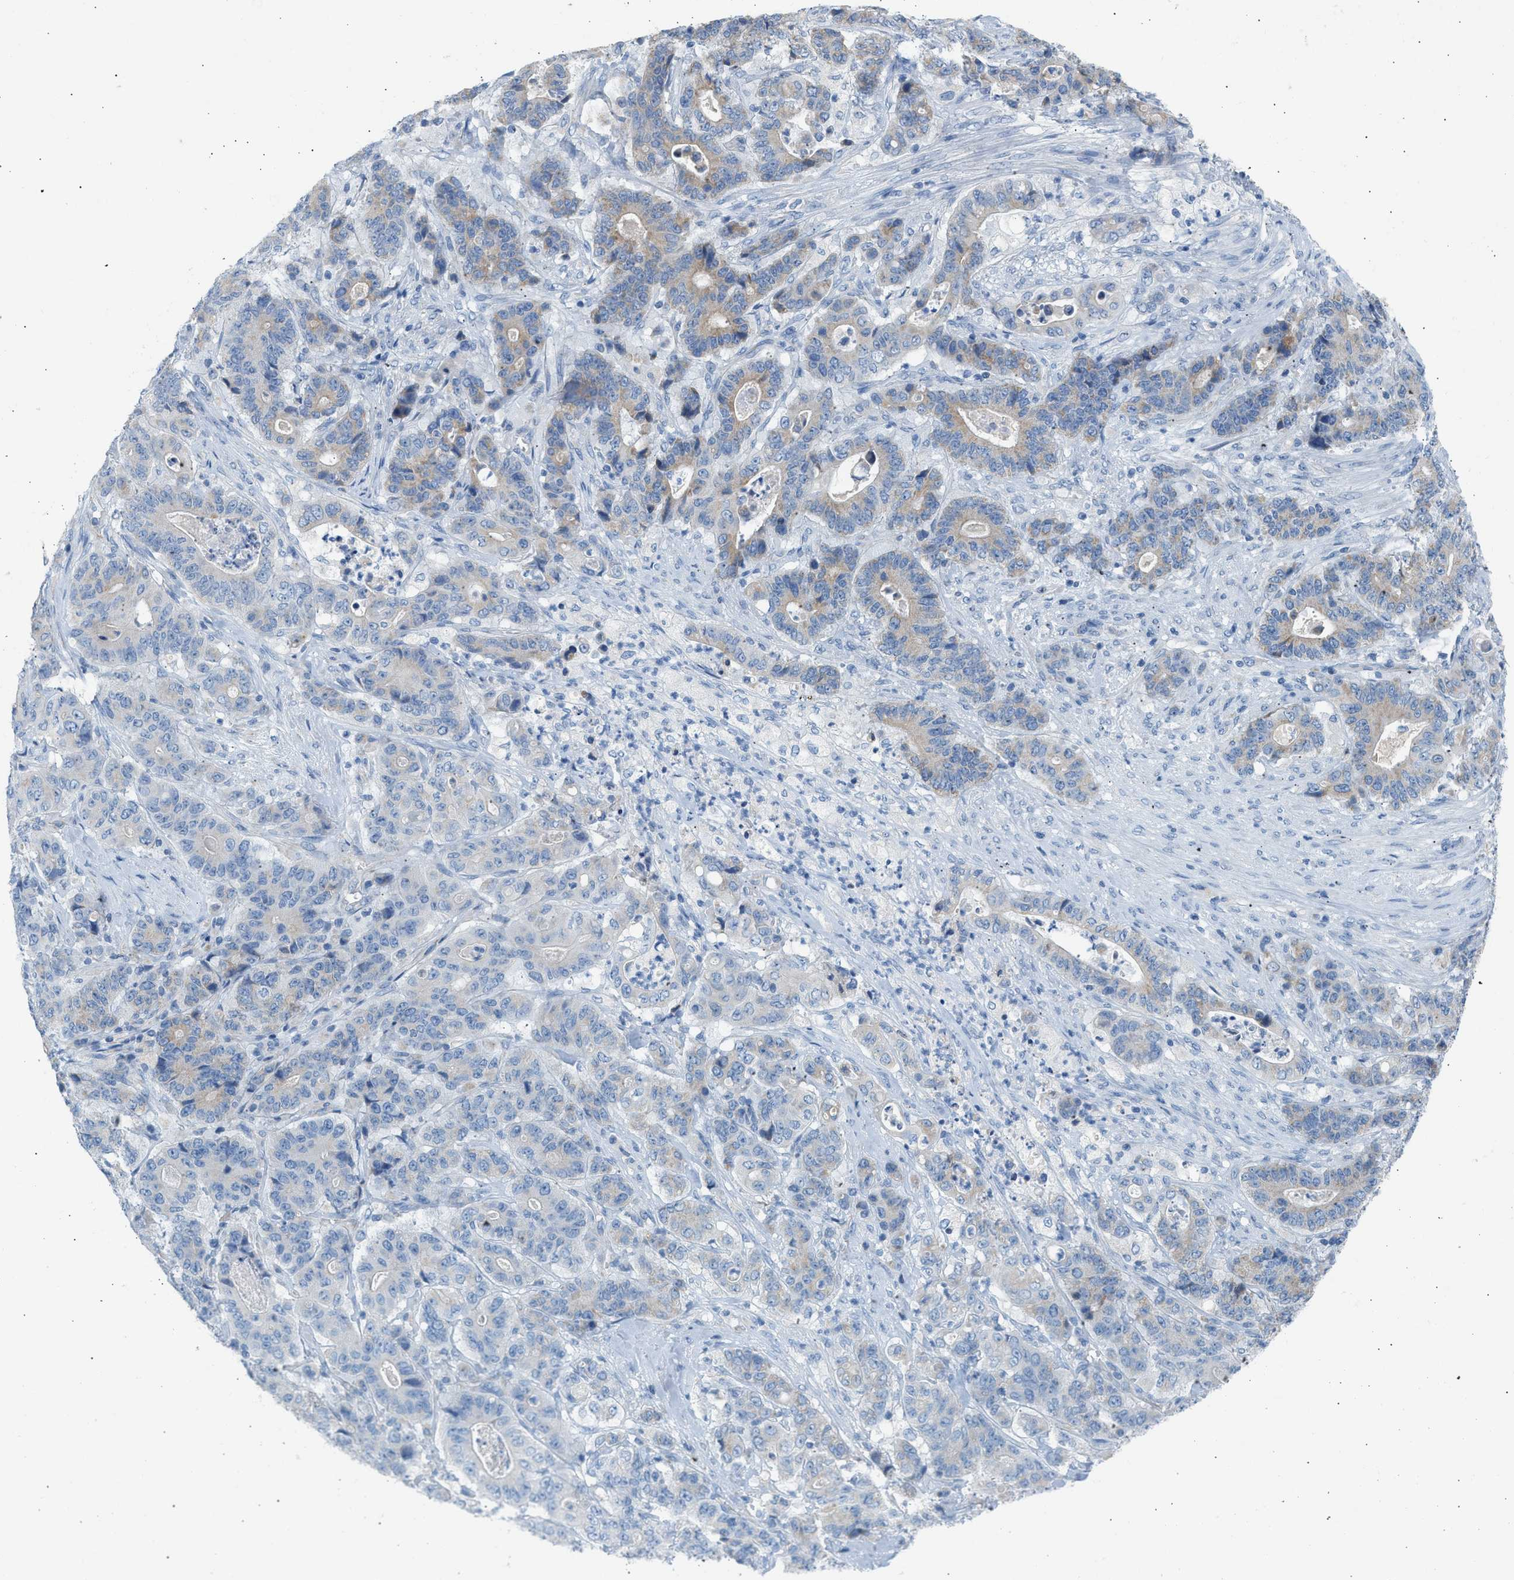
{"staining": {"intensity": "weak", "quantity": "25%-75%", "location": "cytoplasmic/membranous"}, "tissue": "stomach cancer", "cell_type": "Tumor cells", "image_type": "cancer", "snomed": [{"axis": "morphology", "description": "Adenocarcinoma, NOS"}, {"axis": "topography", "description": "Stomach"}], "caption": "Immunohistochemistry (IHC) (DAB (3,3'-diaminobenzidine)) staining of human stomach adenocarcinoma reveals weak cytoplasmic/membranous protein staining in about 25%-75% of tumor cells.", "gene": "NDUFS8", "patient": {"sex": "female", "age": 73}}